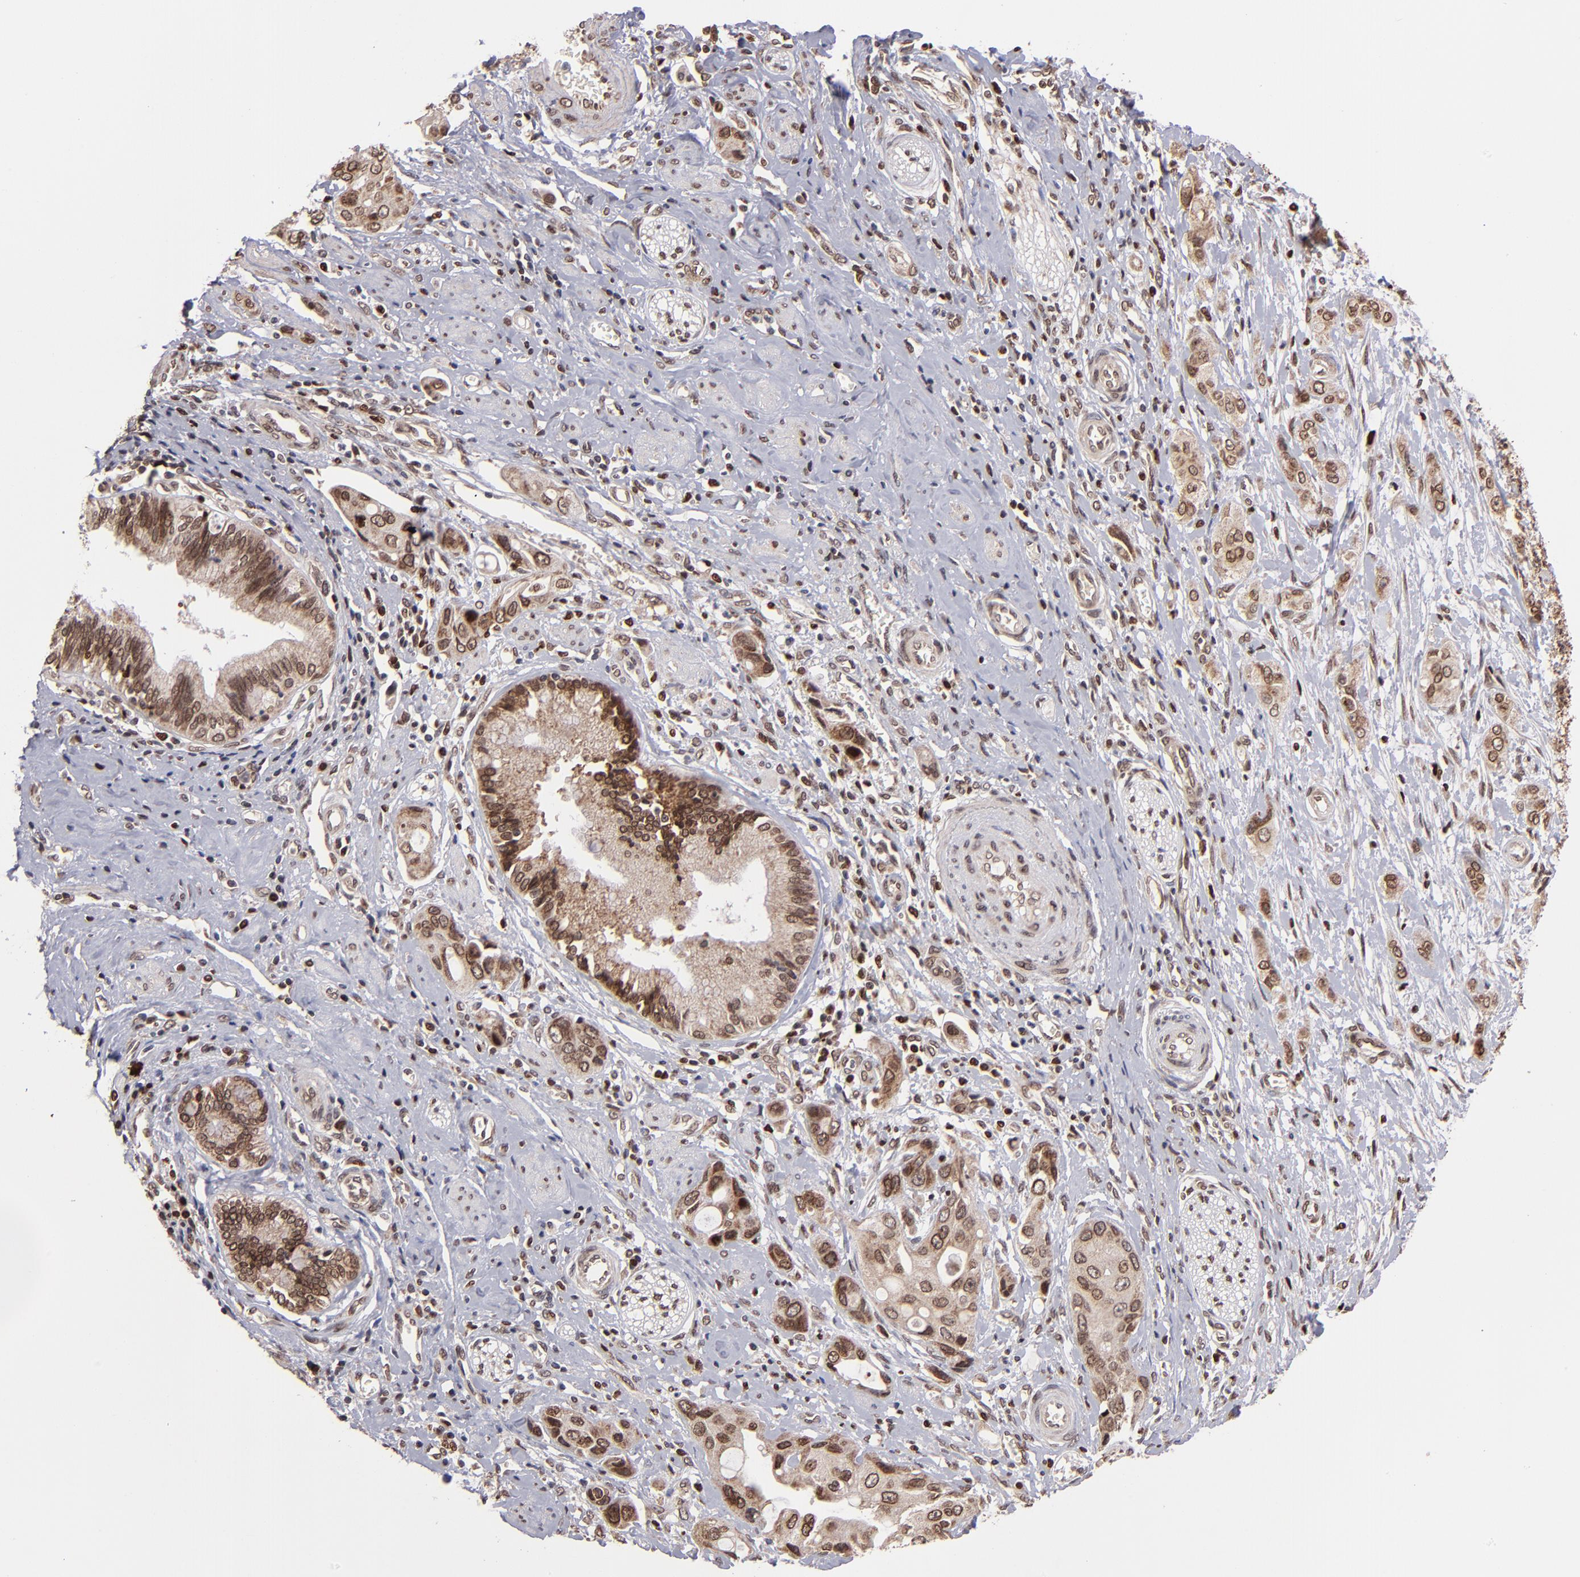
{"staining": {"intensity": "moderate", "quantity": ">75%", "location": "cytoplasmic/membranous,nuclear"}, "tissue": "pancreatic cancer", "cell_type": "Tumor cells", "image_type": "cancer", "snomed": [{"axis": "morphology", "description": "Adenocarcinoma, NOS"}, {"axis": "topography", "description": "Pancreas"}], "caption": "IHC of human pancreatic cancer shows medium levels of moderate cytoplasmic/membranous and nuclear positivity in about >75% of tumor cells.", "gene": "TOP1MT", "patient": {"sex": "female", "age": 60}}